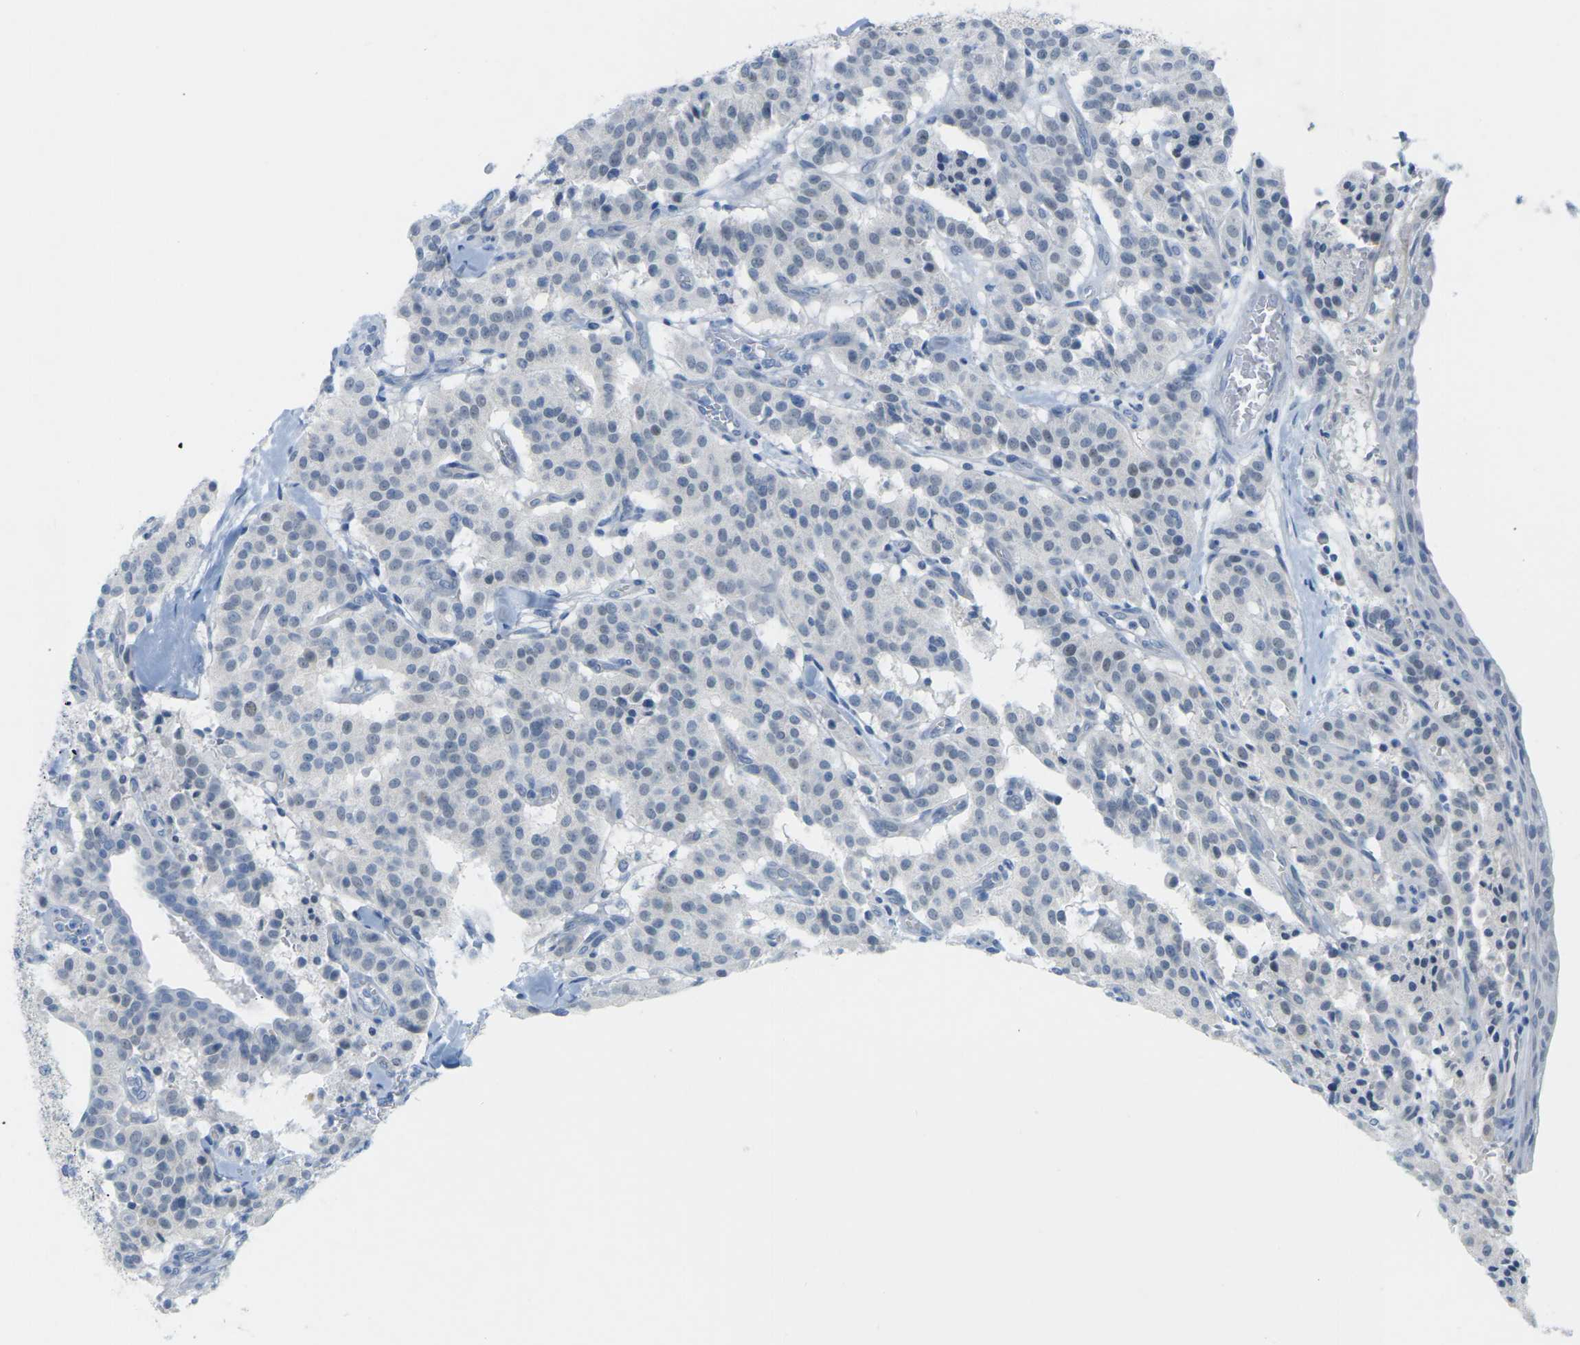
{"staining": {"intensity": "negative", "quantity": "none", "location": "none"}, "tissue": "carcinoid", "cell_type": "Tumor cells", "image_type": "cancer", "snomed": [{"axis": "morphology", "description": "Carcinoid, malignant, NOS"}, {"axis": "topography", "description": "Lung"}], "caption": "Protein analysis of carcinoid (malignant) displays no significant staining in tumor cells.", "gene": "HLTF", "patient": {"sex": "male", "age": 30}}